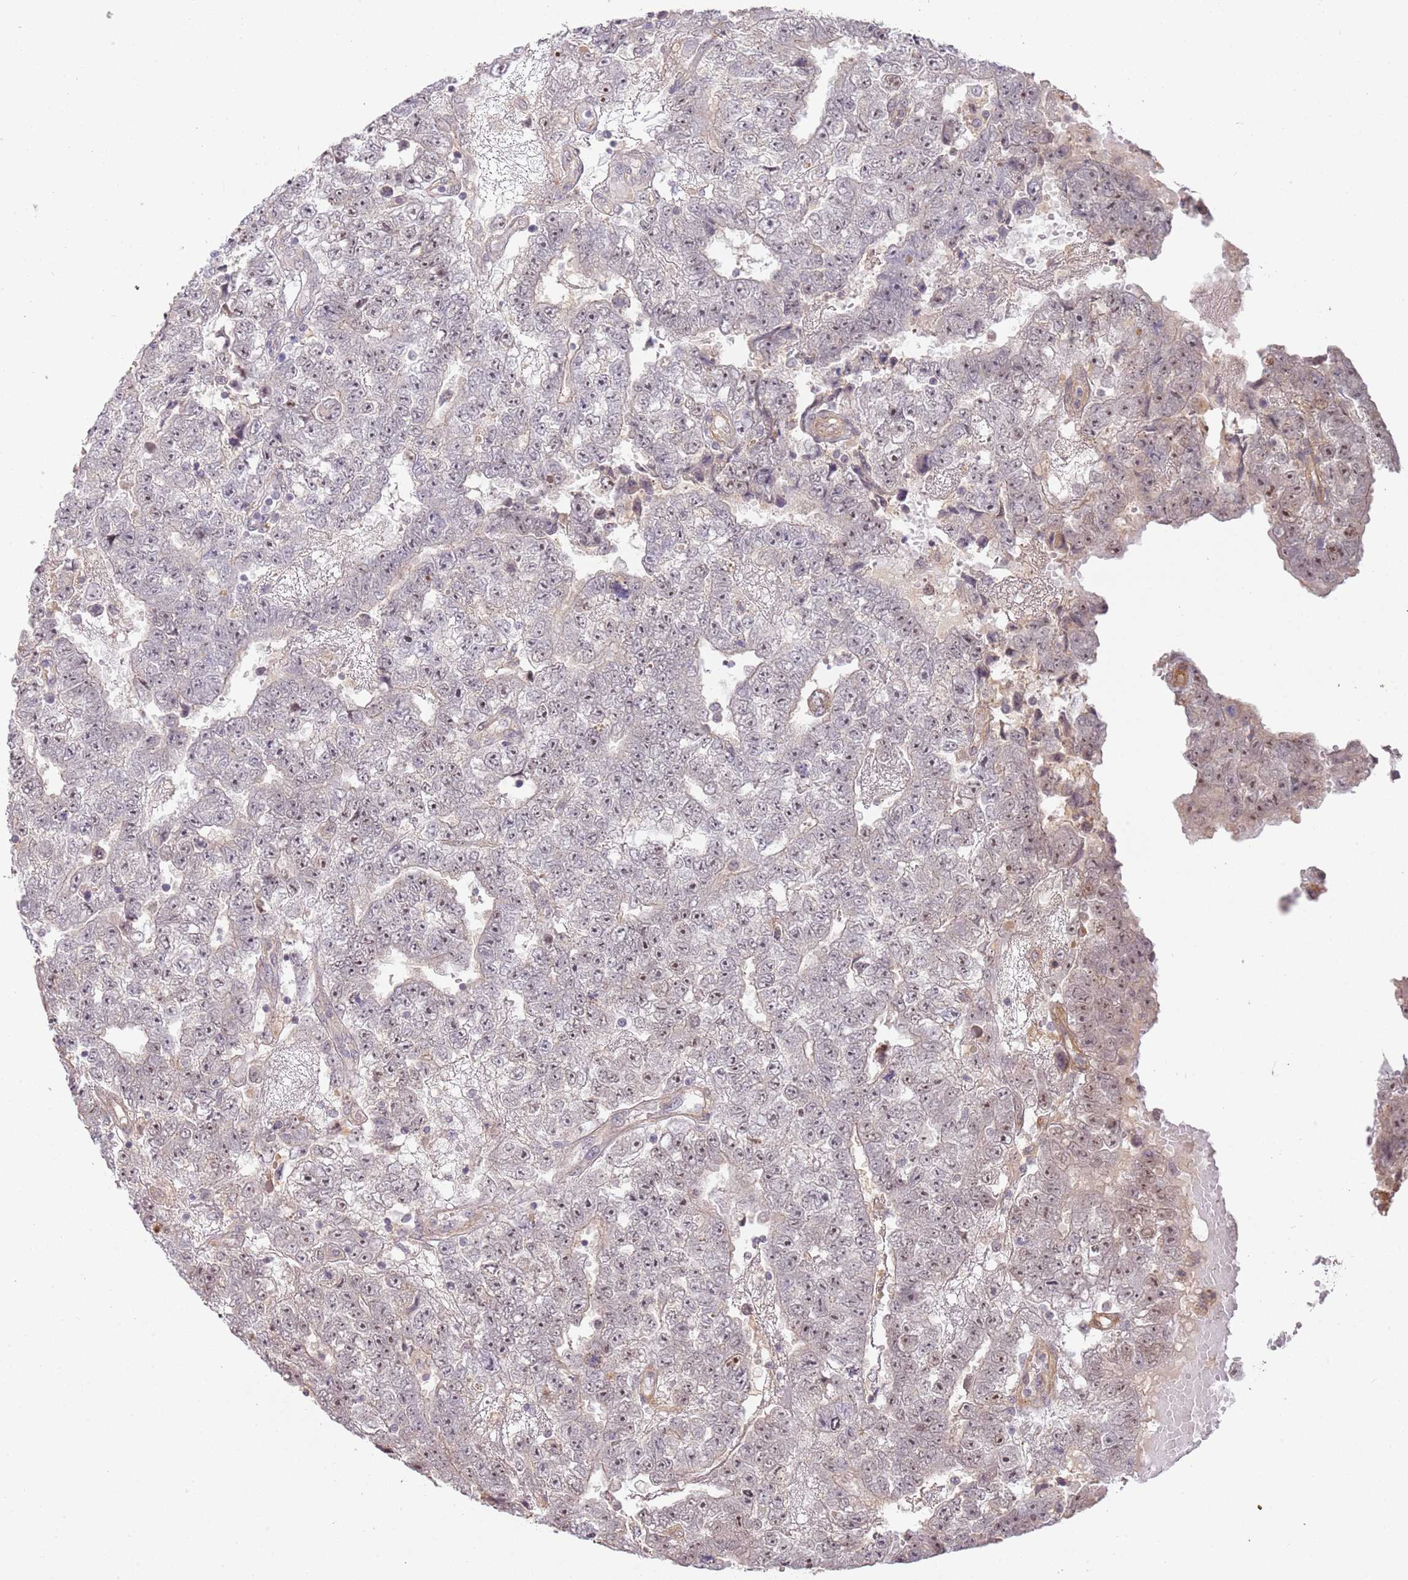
{"staining": {"intensity": "weak", "quantity": "<25%", "location": "nuclear"}, "tissue": "testis cancer", "cell_type": "Tumor cells", "image_type": "cancer", "snomed": [{"axis": "morphology", "description": "Carcinoma, Embryonal, NOS"}, {"axis": "topography", "description": "Testis"}], "caption": "The IHC histopathology image has no significant positivity in tumor cells of embryonal carcinoma (testis) tissue.", "gene": "SURF2", "patient": {"sex": "male", "age": 25}}